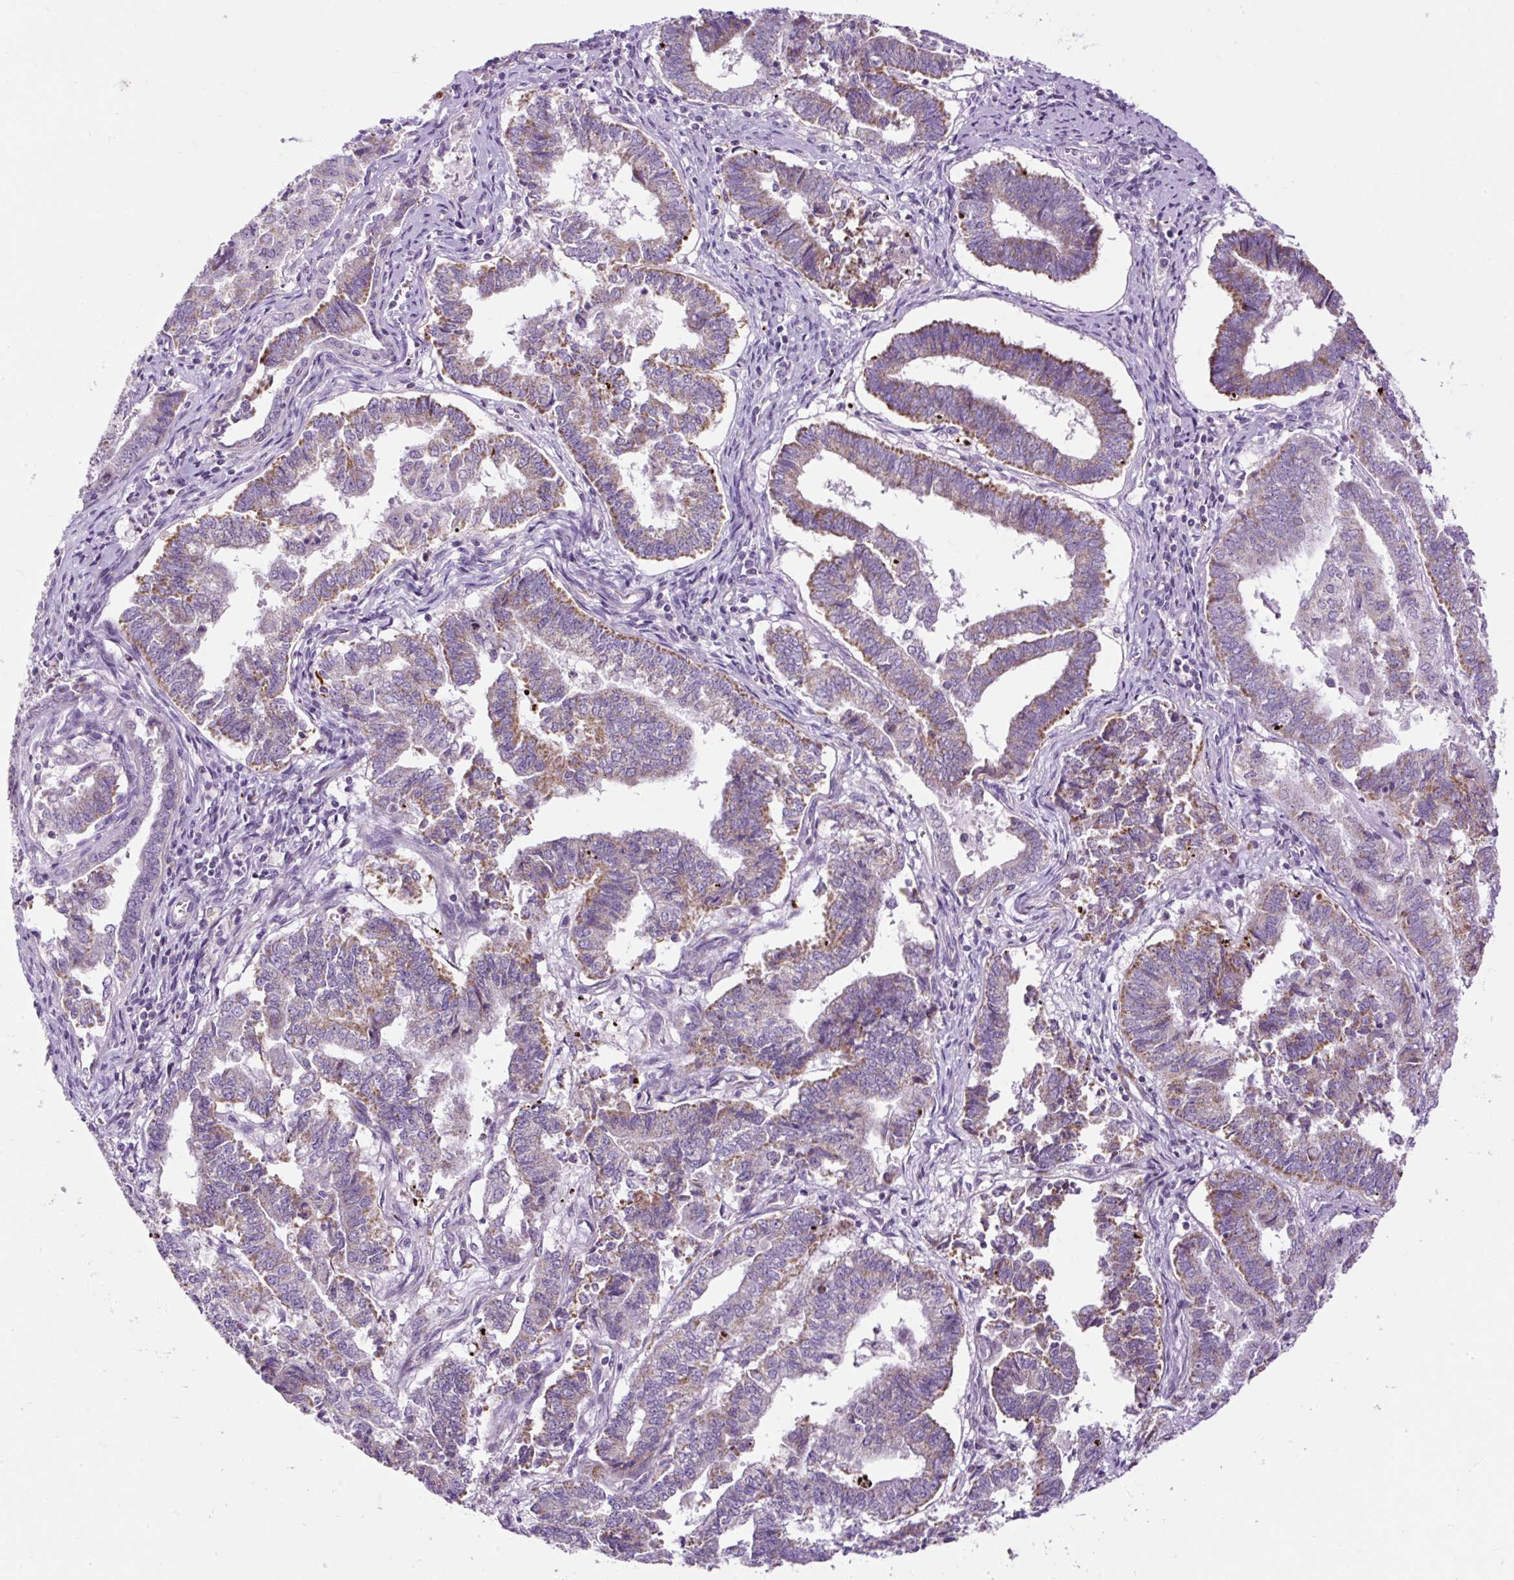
{"staining": {"intensity": "moderate", "quantity": "25%-75%", "location": "cytoplasmic/membranous"}, "tissue": "endometrial cancer", "cell_type": "Tumor cells", "image_type": "cancer", "snomed": [{"axis": "morphology", "description": "Adenocarcinoma, NOS"}, {"axis": "topography", "description": "Endometrium"}], "caption": "Endometrial adenocarcinoma stained with immunohistochemistry (IHC) reveals moderate cytoplasmic/membranous staining in approximately 25%-75% of tumor cells.", "gene": "FMC1", "patient": {"sex": "female", "age": 72}}